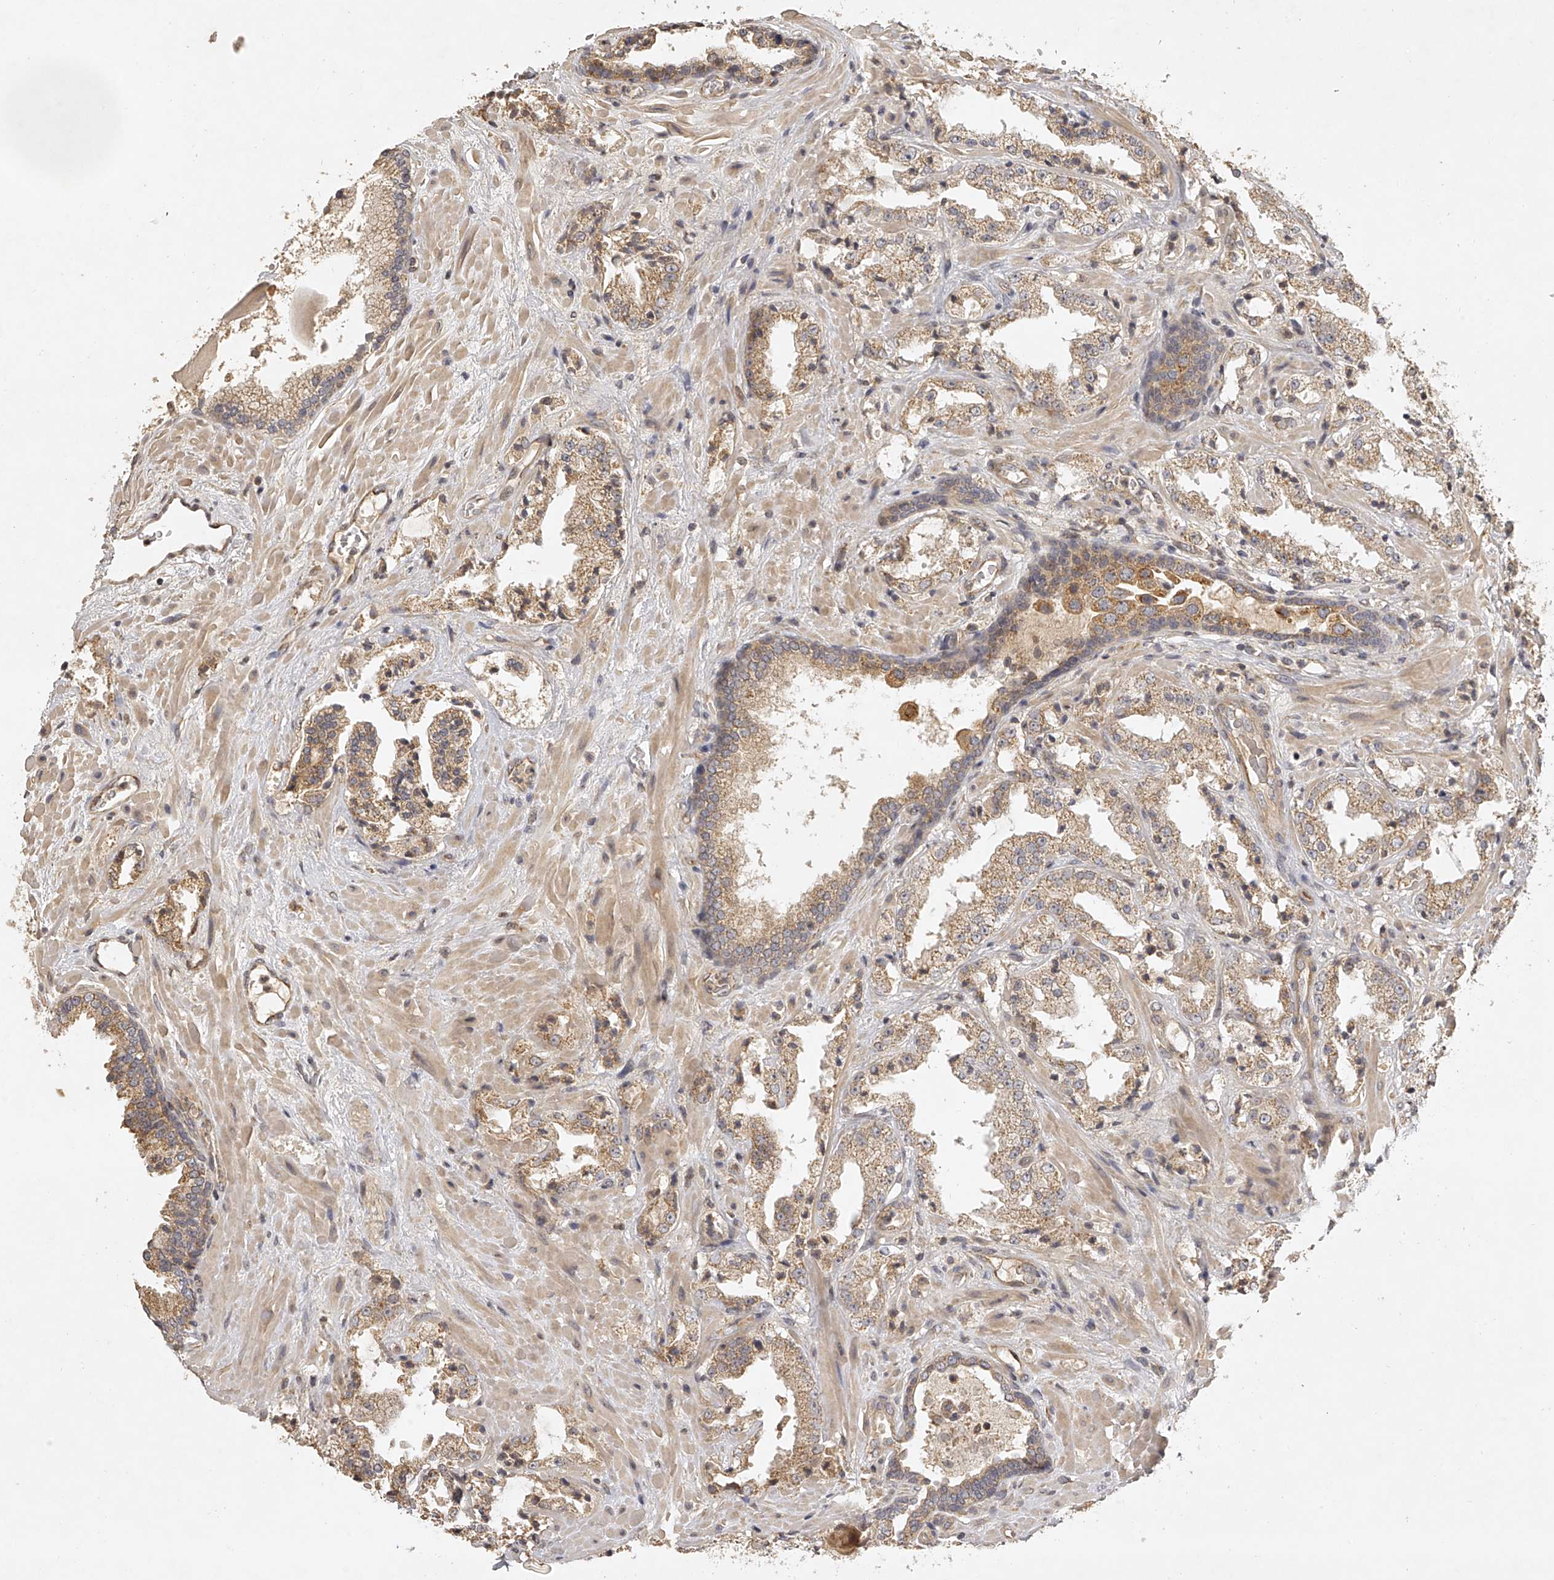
{"staining": {"intensity": "moderate", "quantity": ">75%", "location": "cytoplasmic/membranous"}, "tissue": "prostate cancer", "cell_type": "Tumor cells", "image_type": "cancer", "snomed": [{"axis": "morphology", "description": "Adenocarcinoma, High grade"}, {"axis": "topography", "description": "Prostate"}], "caption": "This is a micrograph of immunohistochemistry (IHC) staining of prostate cancer, which shows moderate staining in the cytoplasmic/membranous of tumor cells.", "gene": "NFS1", "patient": {"sex": "male", "age": 64}}